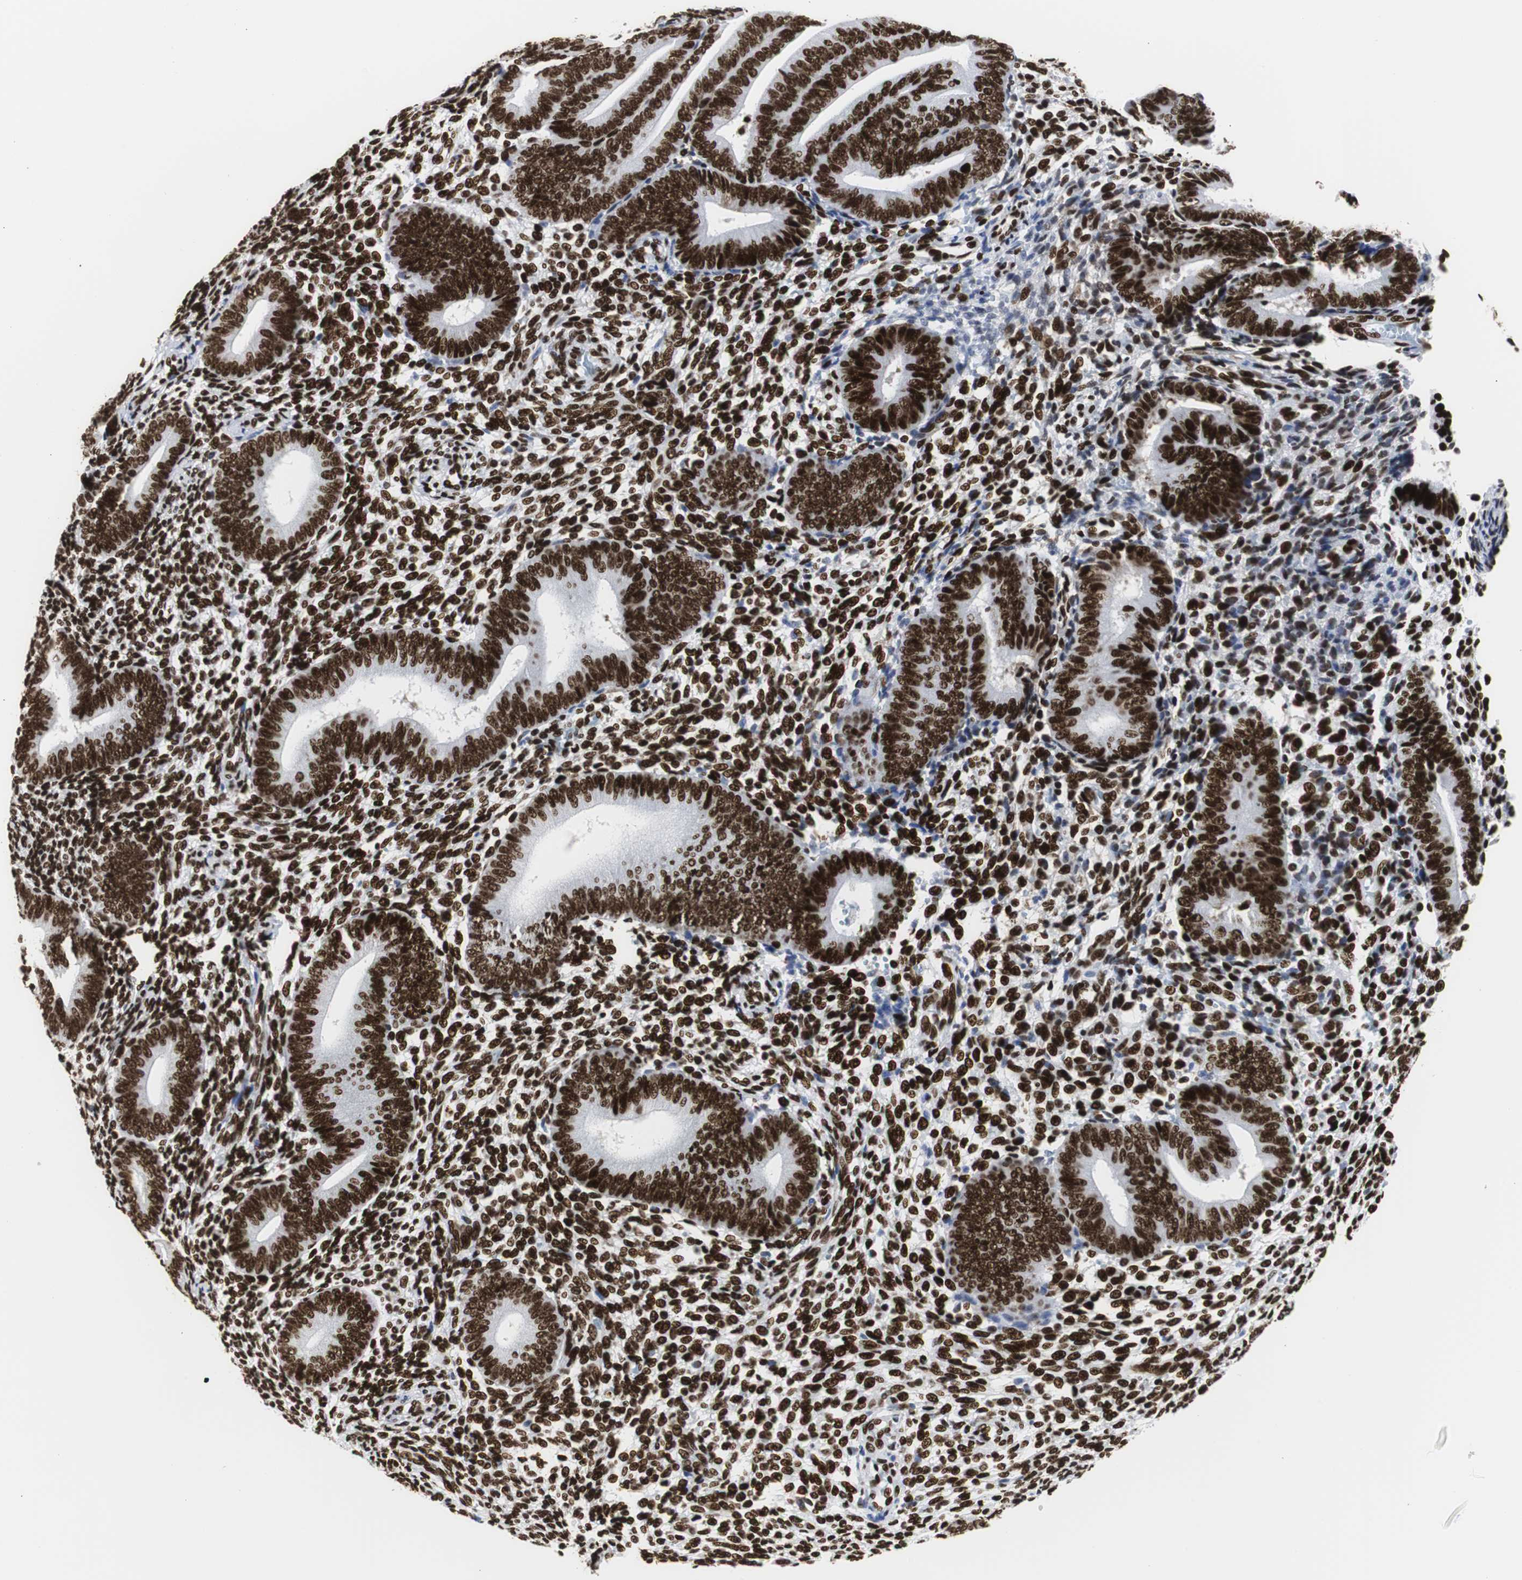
{"staining": {"intensity": "strong", "quantity": ">75%", "location": "nuclear"}, "tissue": "endometrium", "cell_type": "Cells in endometrial stroma", "image_type": "normal", "snomed": [{"axis": "morphology", "description": "Normal tissue, NOS"}, {"axis": "topography", "description": "Uterus"}, {"axis": "topography", "description": "Endometrium"}], "caption": "Immunohistochemical staining of normal endometrium exhibits high levels of strong nuclear positivity in about >75% of cells in endometrial stroma.", "gene": "HNRNPH2", "patient": {"sex": "female", "age": 33}}